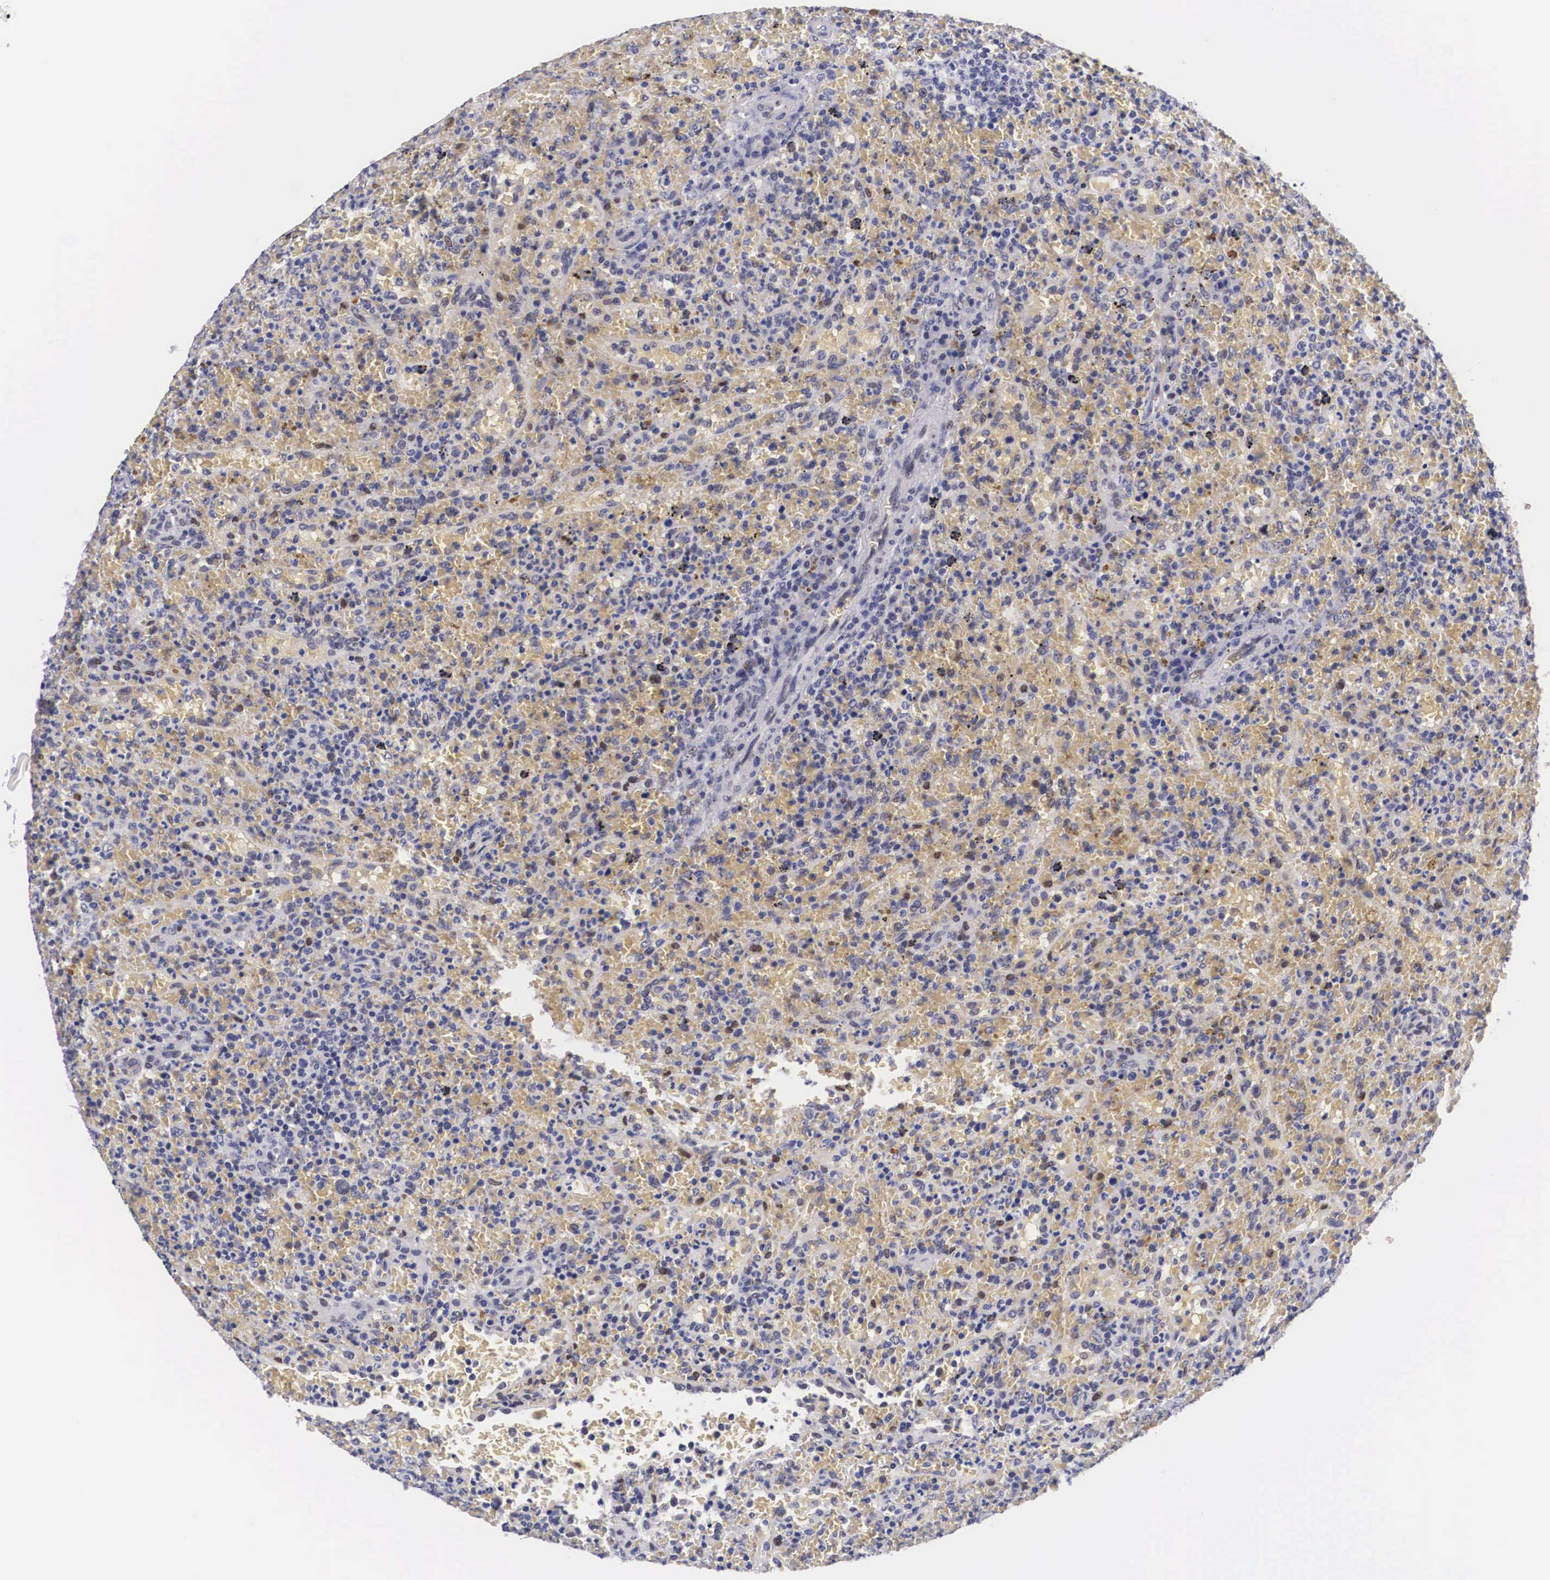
{"staining": {"intensity": "negative", "quantity": "none", "location": "none"}, "tissue": "lymphoma", "cell_type": "Tumor cells", "image_type": "cancer", "snomed": [{"axis": "morphology", "description": "Malignant lymphoma, non-Hodgkin's type, High grade"}, {"axis": "topography", "description": "Spleen"}, {"axis": "topography", "description": "Lymph node"}], "caption": "Histopathology image shows no significant protein staining in tumor cells of high-grade malignant lymphoma, non-Hodgkin's type.", "gene": "KHDRBS3", "patient": {"sex": "female", "age": 70}}